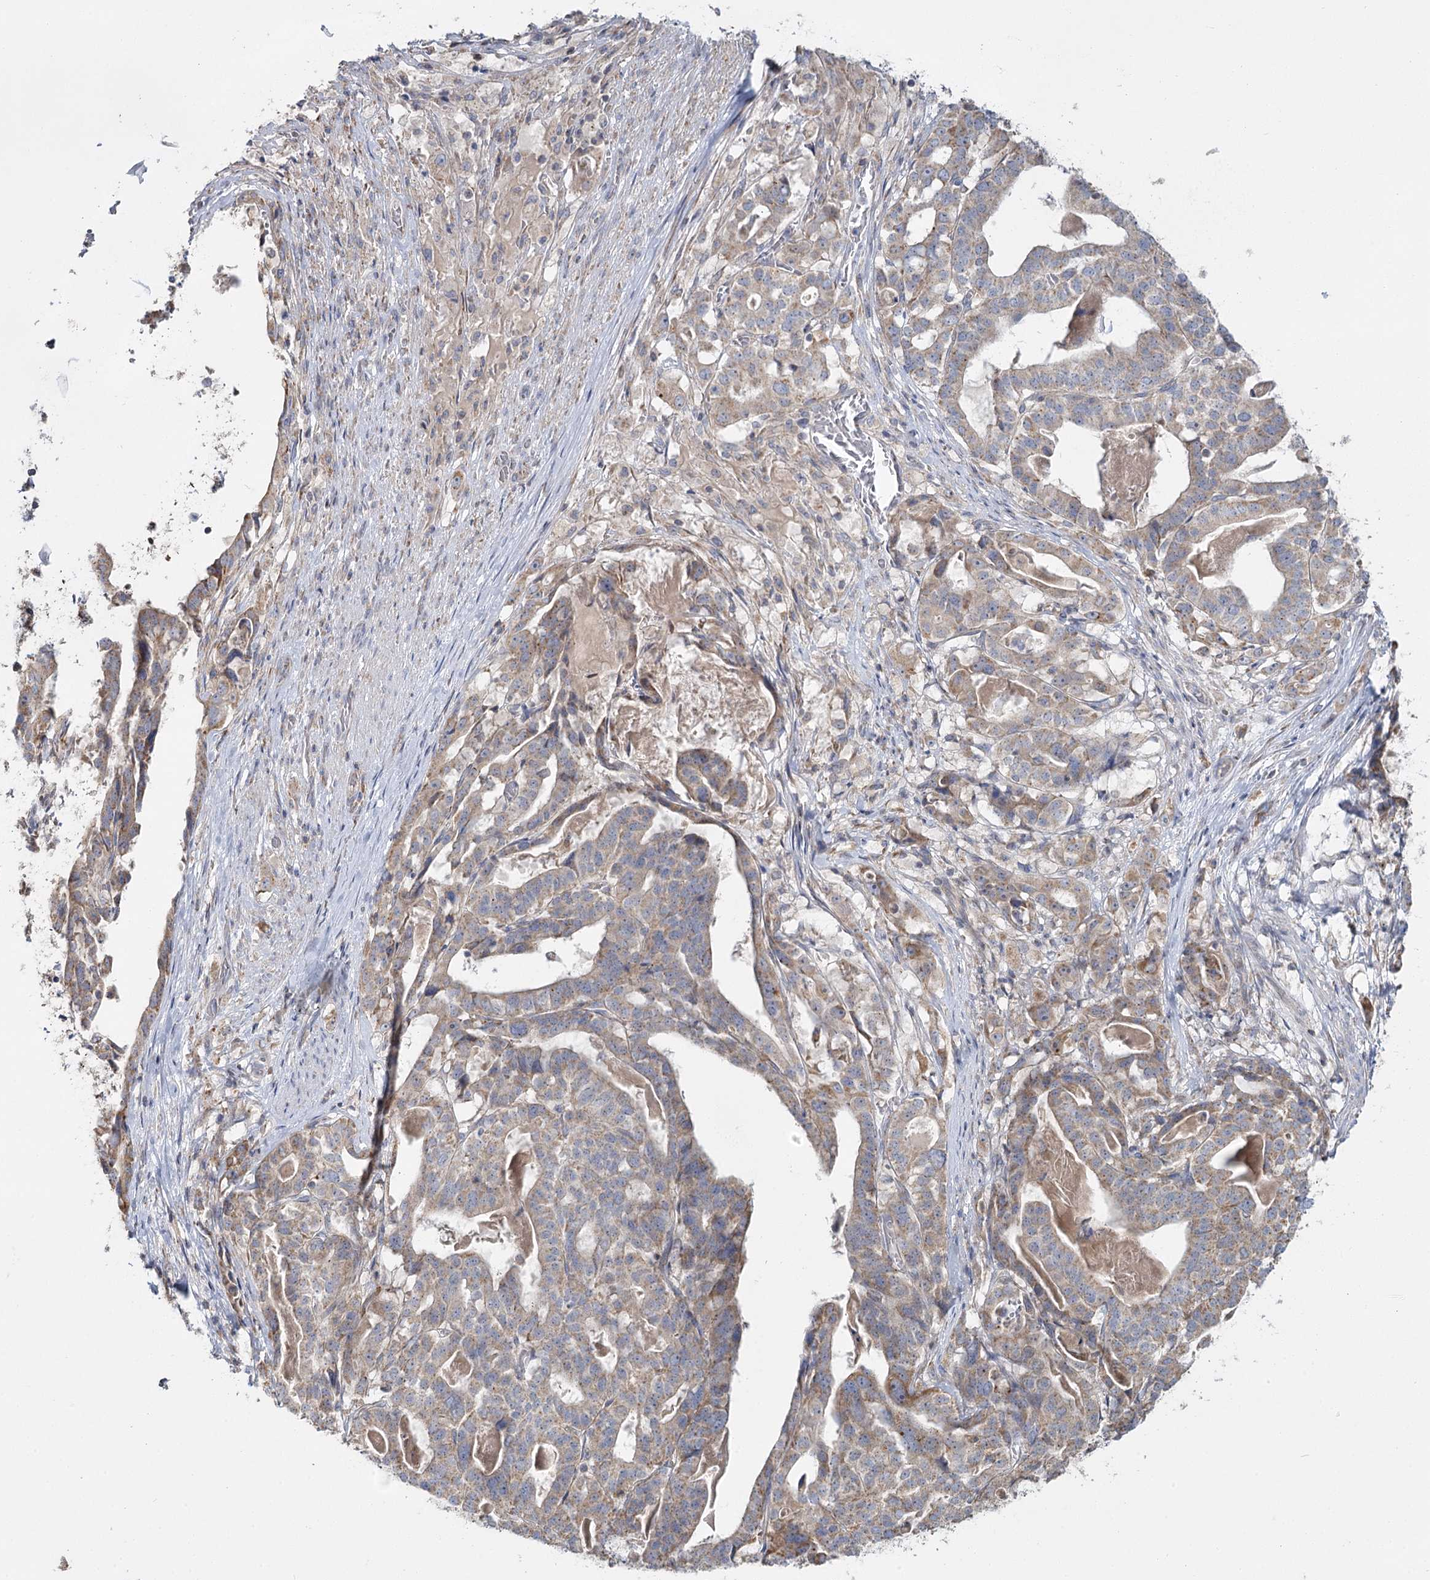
{"staining": {"intensity": "moderate", "quantity": "25%-75%", "location": "cytoplasmic/membranous"}, "tissue": "stomach cancer", "cell_type": "Tumor cells", "image_type": "cancer", "snomed": [{"axis": "morphology", "description": "Adenocarcinoma, NOS"}, {"axis": "topography", "description": "Stomach"}], "caption": "Immunohistochemical staining of human stomach cancer demonstrates moderate cytoplasmic/membranous protein expression in approximately 25%-75% of tumor cells. The staining was performed using DAB (3,3'-diaminobenzidine) to visualize the protein expression in brown, while the nuclei were stained in blue with hematoxylin (Magnification: 20x).", "gene": "ACOX2", "patient": {"sex": "male", "age": 48}}